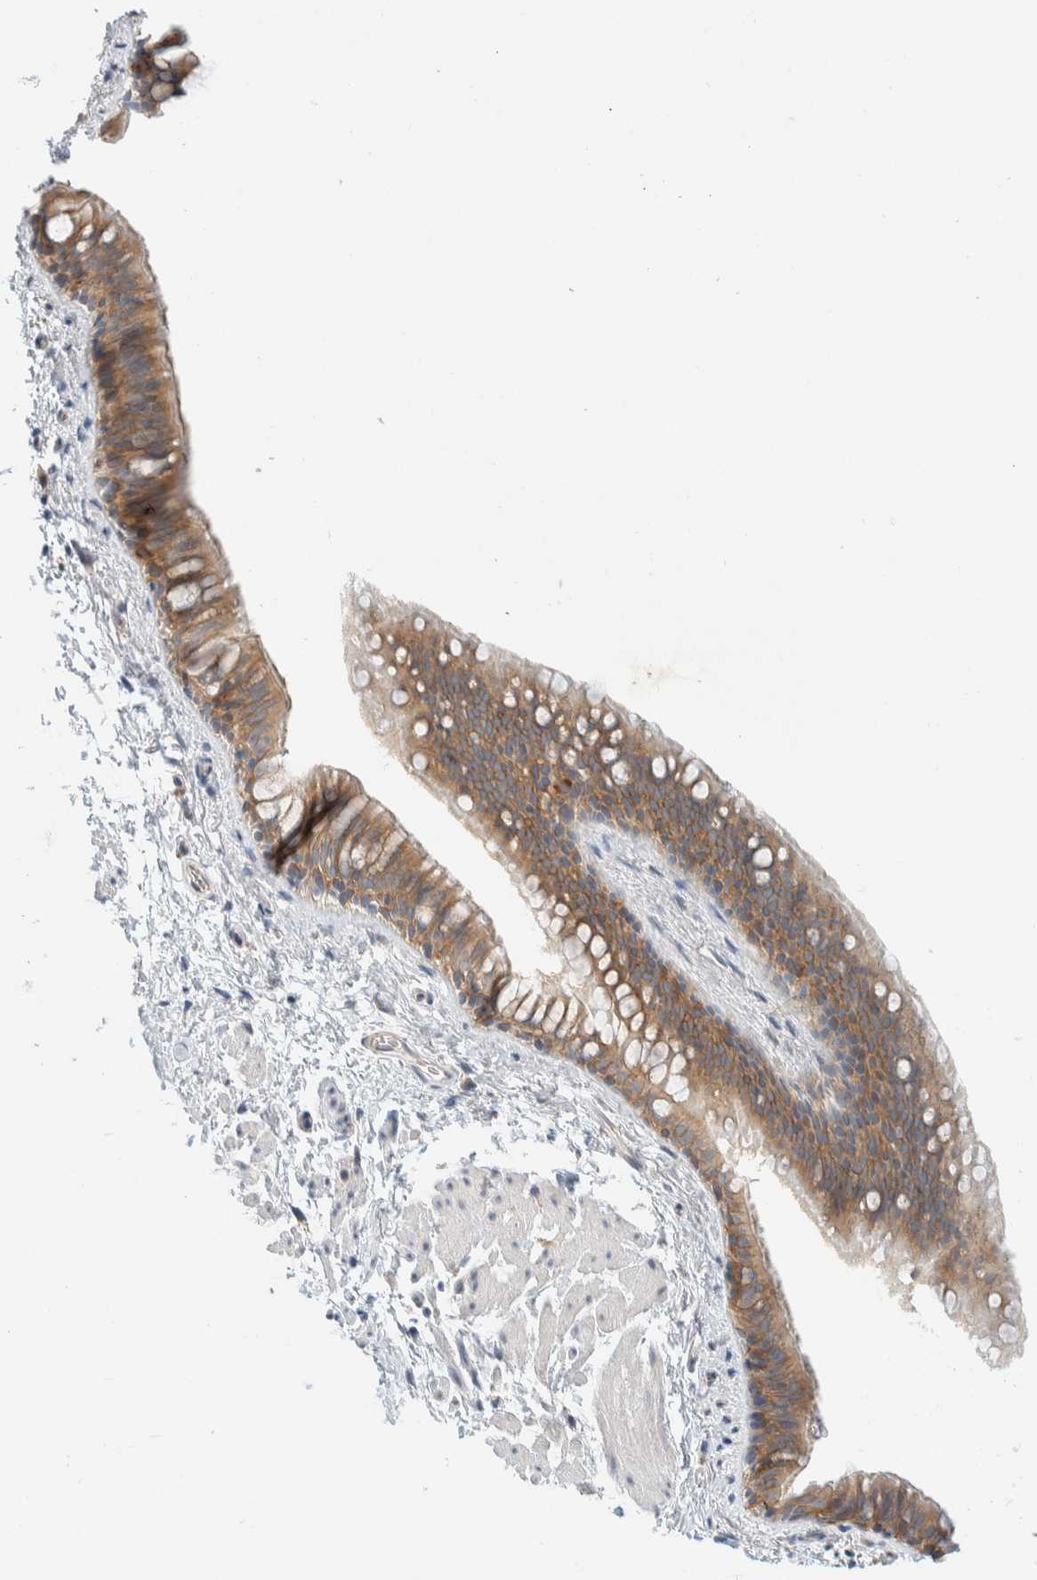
{"staining": {"intensity": "moderate", "quantity": ">75%", "location": "cytoplasmic/membranous"}, "tissue": "bronchus", "cell_type": "Respiratory epithelial cells", "image_type": "normal", "snomed": [{"axis": "morphology", "description": "Normal tissue, NOS"}, {"axis": "topography", "description": "Cartilage tissue"}, {"axis": "topography", "description": "Bronchus"}, {"axis": "topography", "description": "Lung"}], "caption": "DAB immunohistochemical staining of normal human bronchus shows moderate cytoplasmic/membranous protein staining in about >75% of respiratory epithelial cells.", "gene": "TMEM184B", "patient": {"sex": "male", "age": 64}}